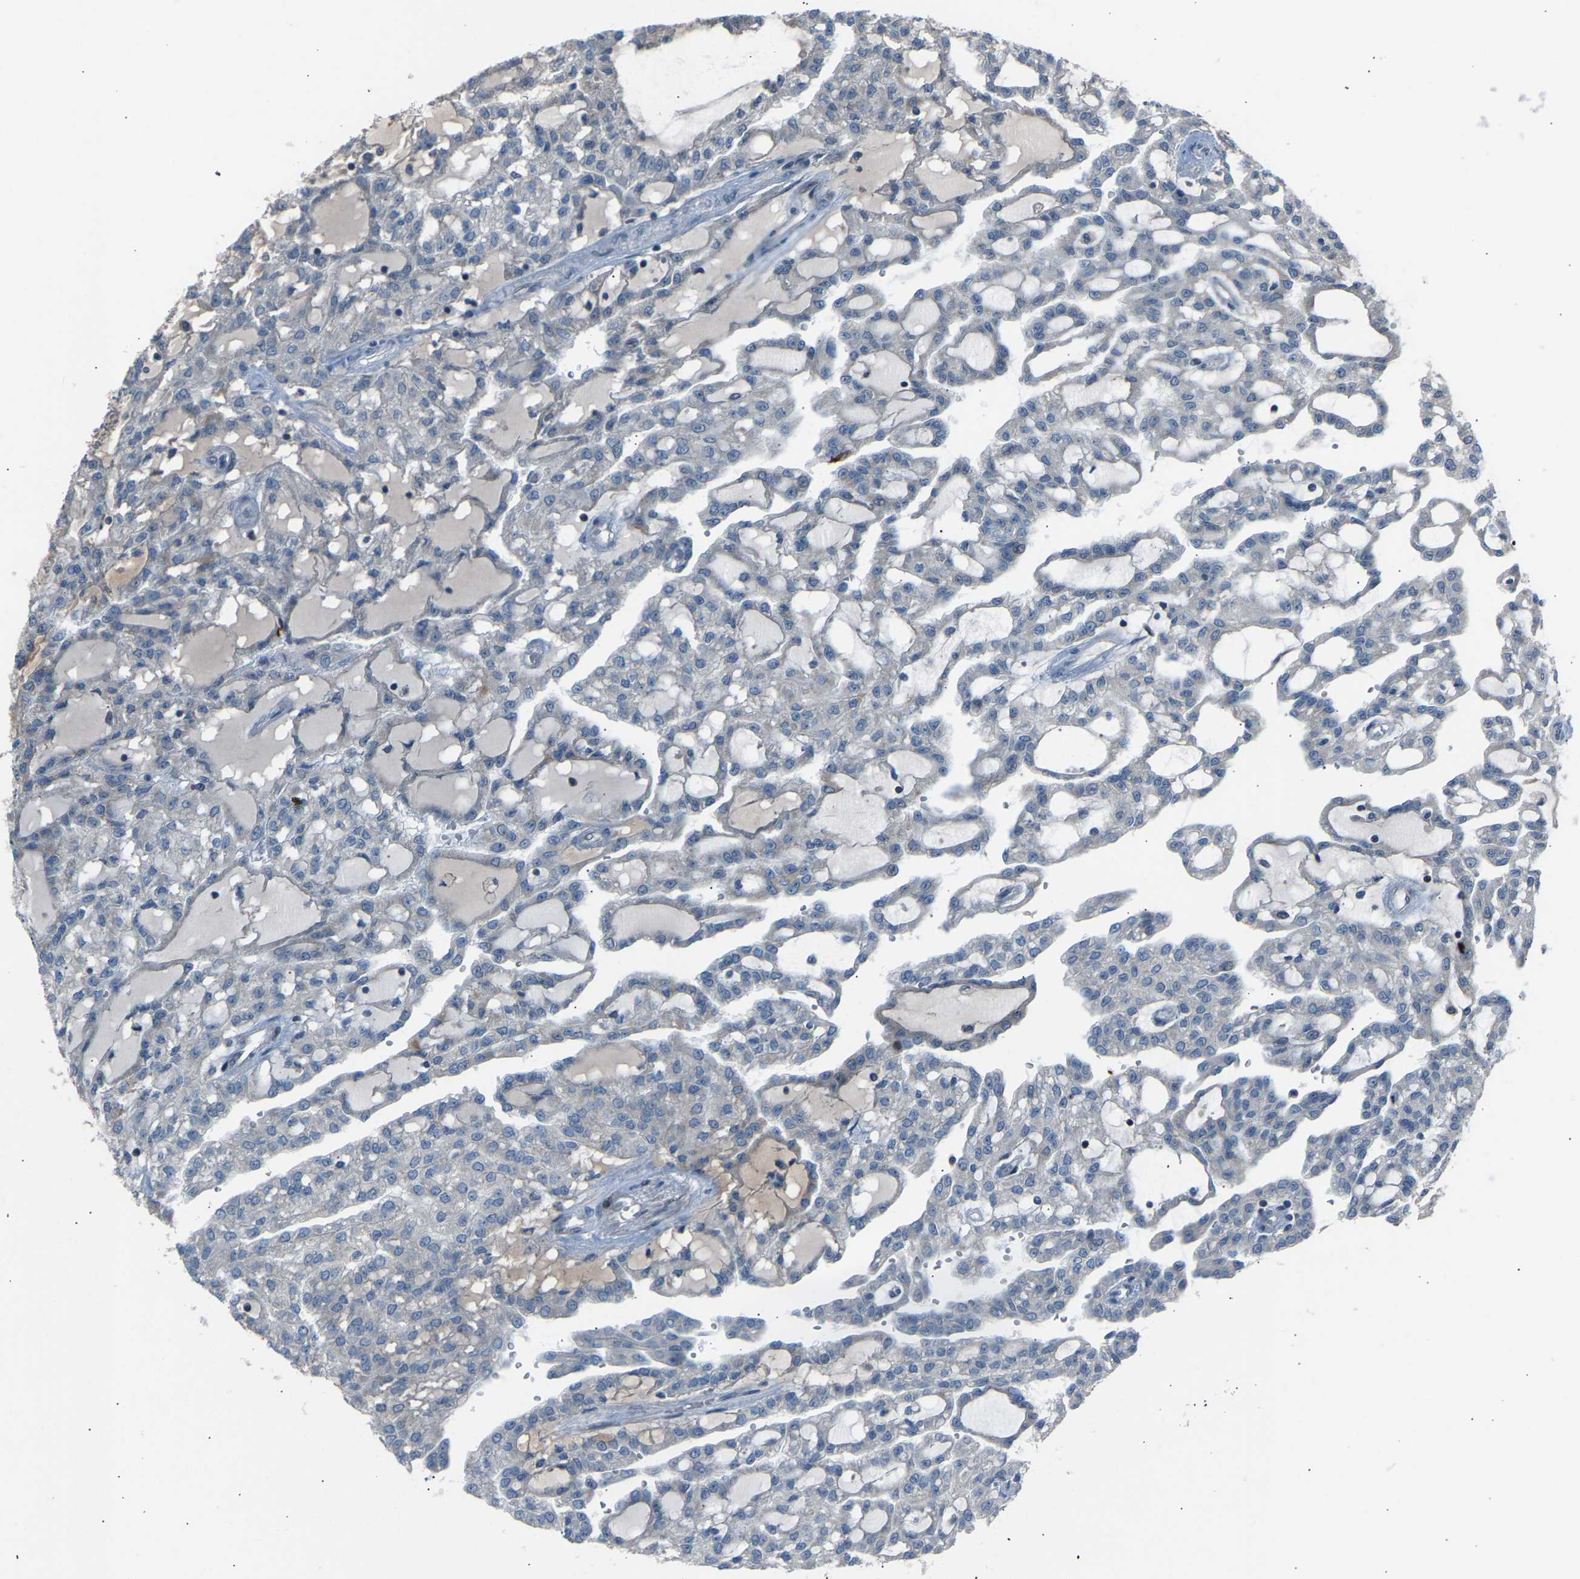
{"staining": {"intensity": "negative", "quantity": "none", "location": "none"}, "tissue": "renal cancer", "cell_type": "Tumor cells", "image_type": "cancer", "snomed": [{"axis": "morphology", "description": "Adenocarcinoma, NOS"}, {"axis": "topography", "description": "Kidney"}], "caption": "Renal cancer stained for a protein using immunohistochemistry demonstrates no expression tumor cells.", "gene": "VPS41", "patient": {"sex": "male", "age": 63}}